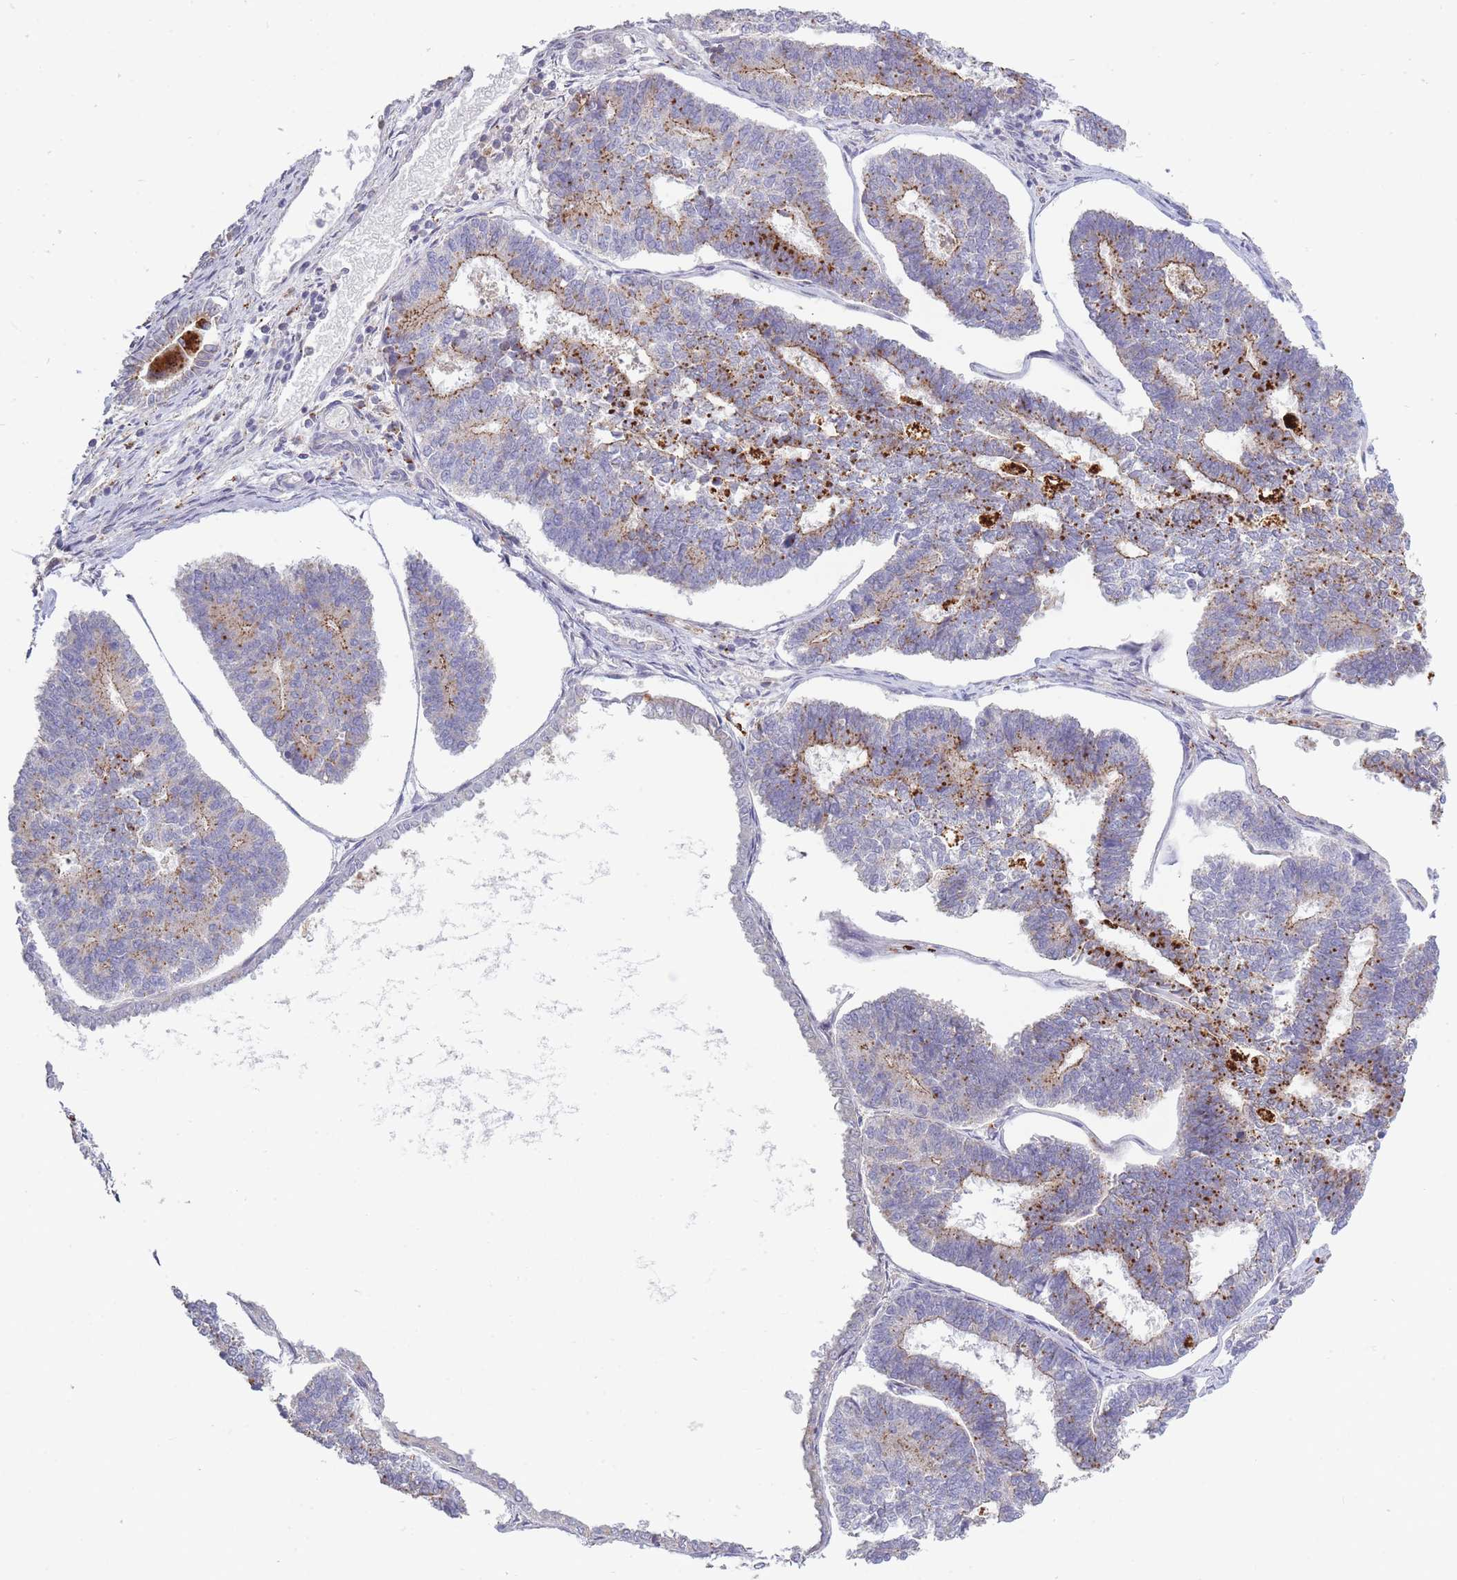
{"staining": {"intensity": "moderate", "quantity": "<25%", "location": "cytoplasmic/membranous"}, "tissue": "endometrial cancer", "cell_type": "Tumor cells", "image_type": "cancer", "snomed": [{"axis": "morphology", "description": "Adenocarcinoma, NOS"}, {"axis": "topography", "description": "Endometrium"}], "caption": "Immunohistochemical staining of adenocarcinoma (endometrial) shows low levels of moderate cytoplasmic/membranous expression in approximately <25% of tumor cells.", "gene": "TRIM61", "patient": {"sex": "female", "age": 70}}